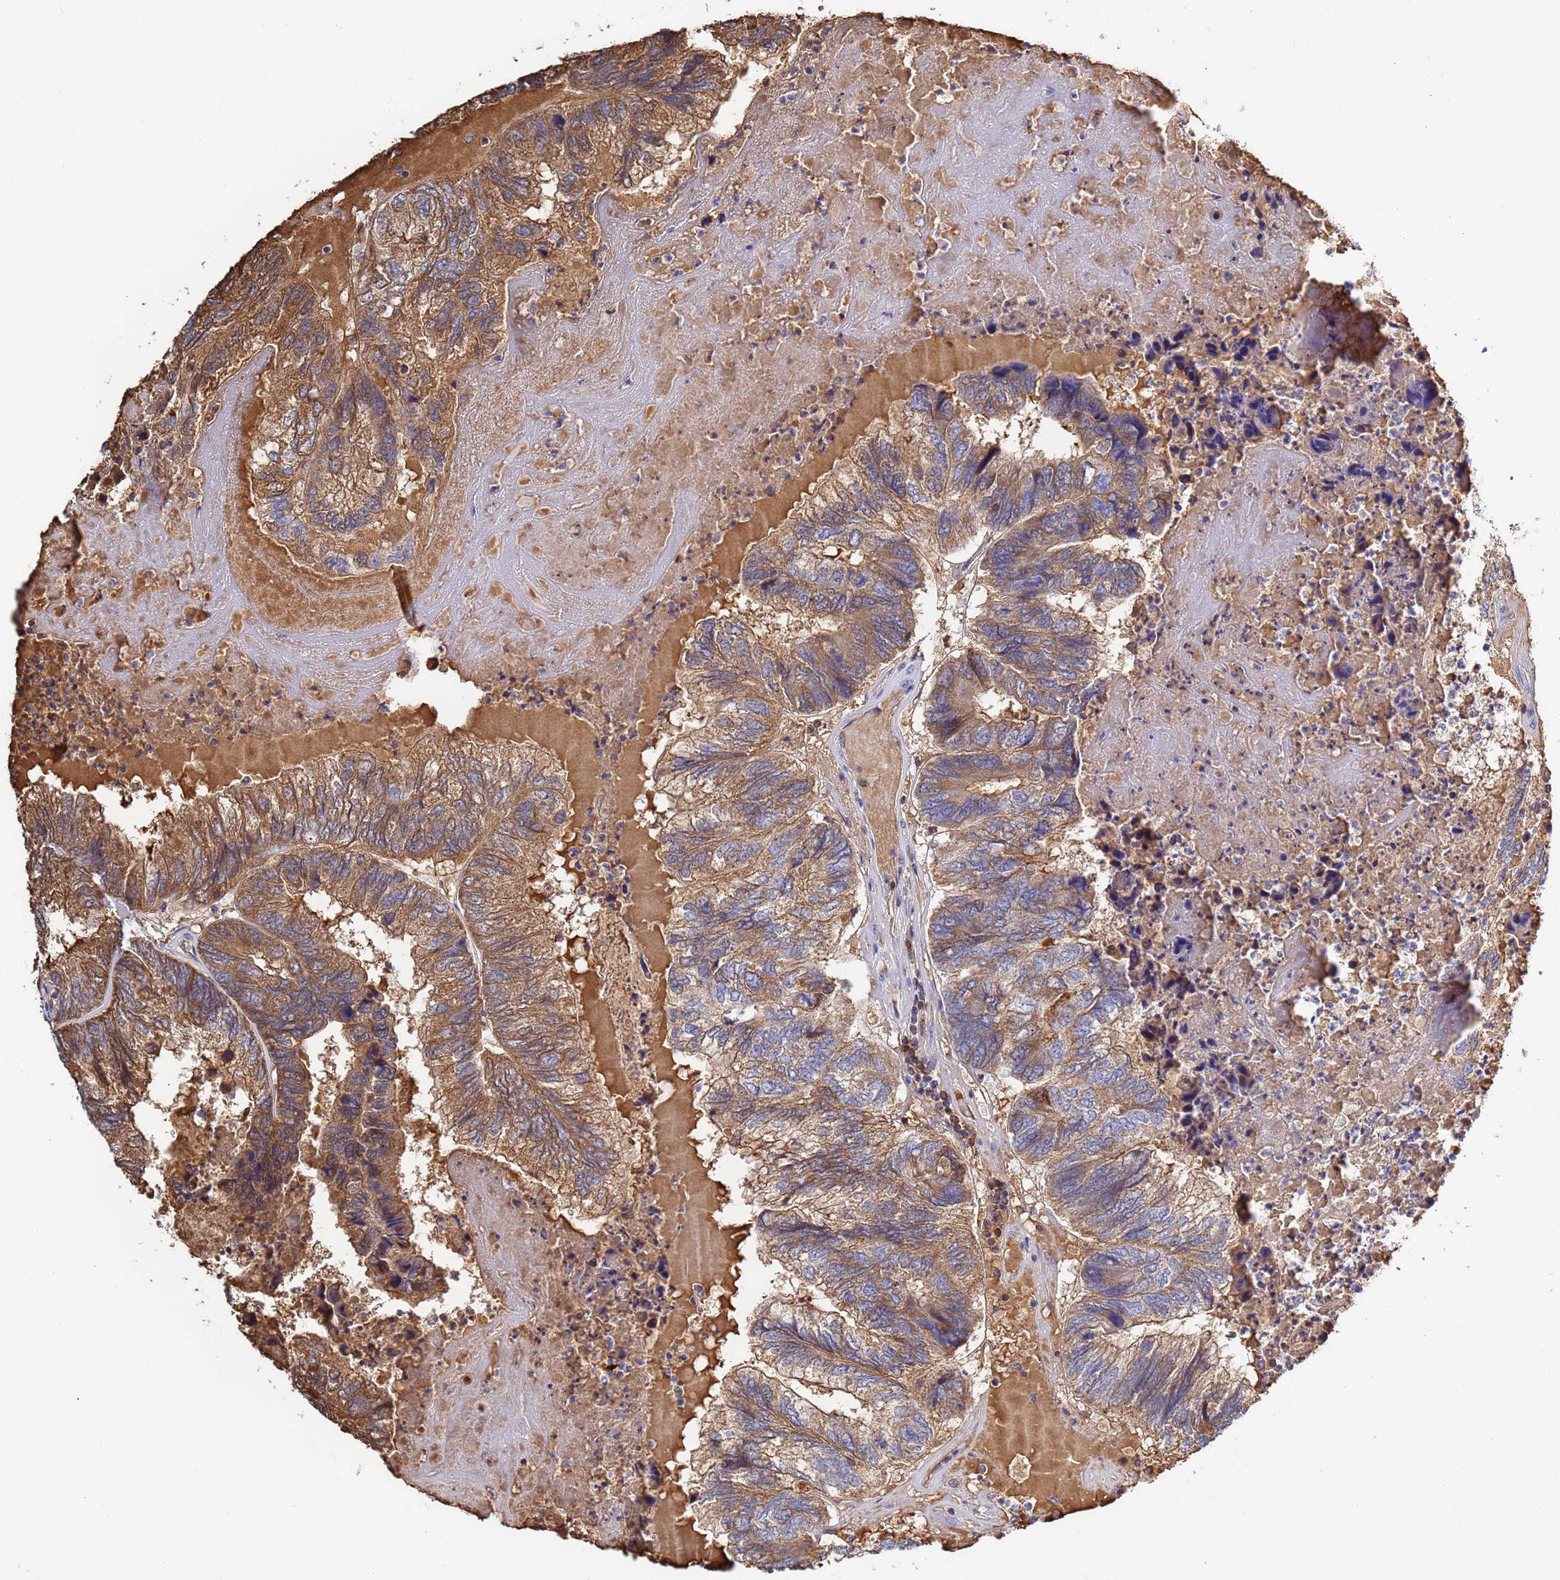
{"staining": {"intensity": "moderate", "quantity": ">75%", "location": "cytoplasmic/membranous"}, "tissue": "colorectal cancer", "cell_type": "Tumor cells", "image_type": "cancer", "snomed": [{"axis": "morphology", "description": "Adenocarcinoma, NOS"}, {"axis": "topography", "description": "Colon"}], "caption": "IHC micrograph of human adenocarcinoma (colorectal) stained for a protein (brown), which shows medium levels of moderate cytoplasmic/membranous staining in approximately >75% of tumor cells.", "gene": "GLUD1", "patient": {"sex": "female", "age": 67}}